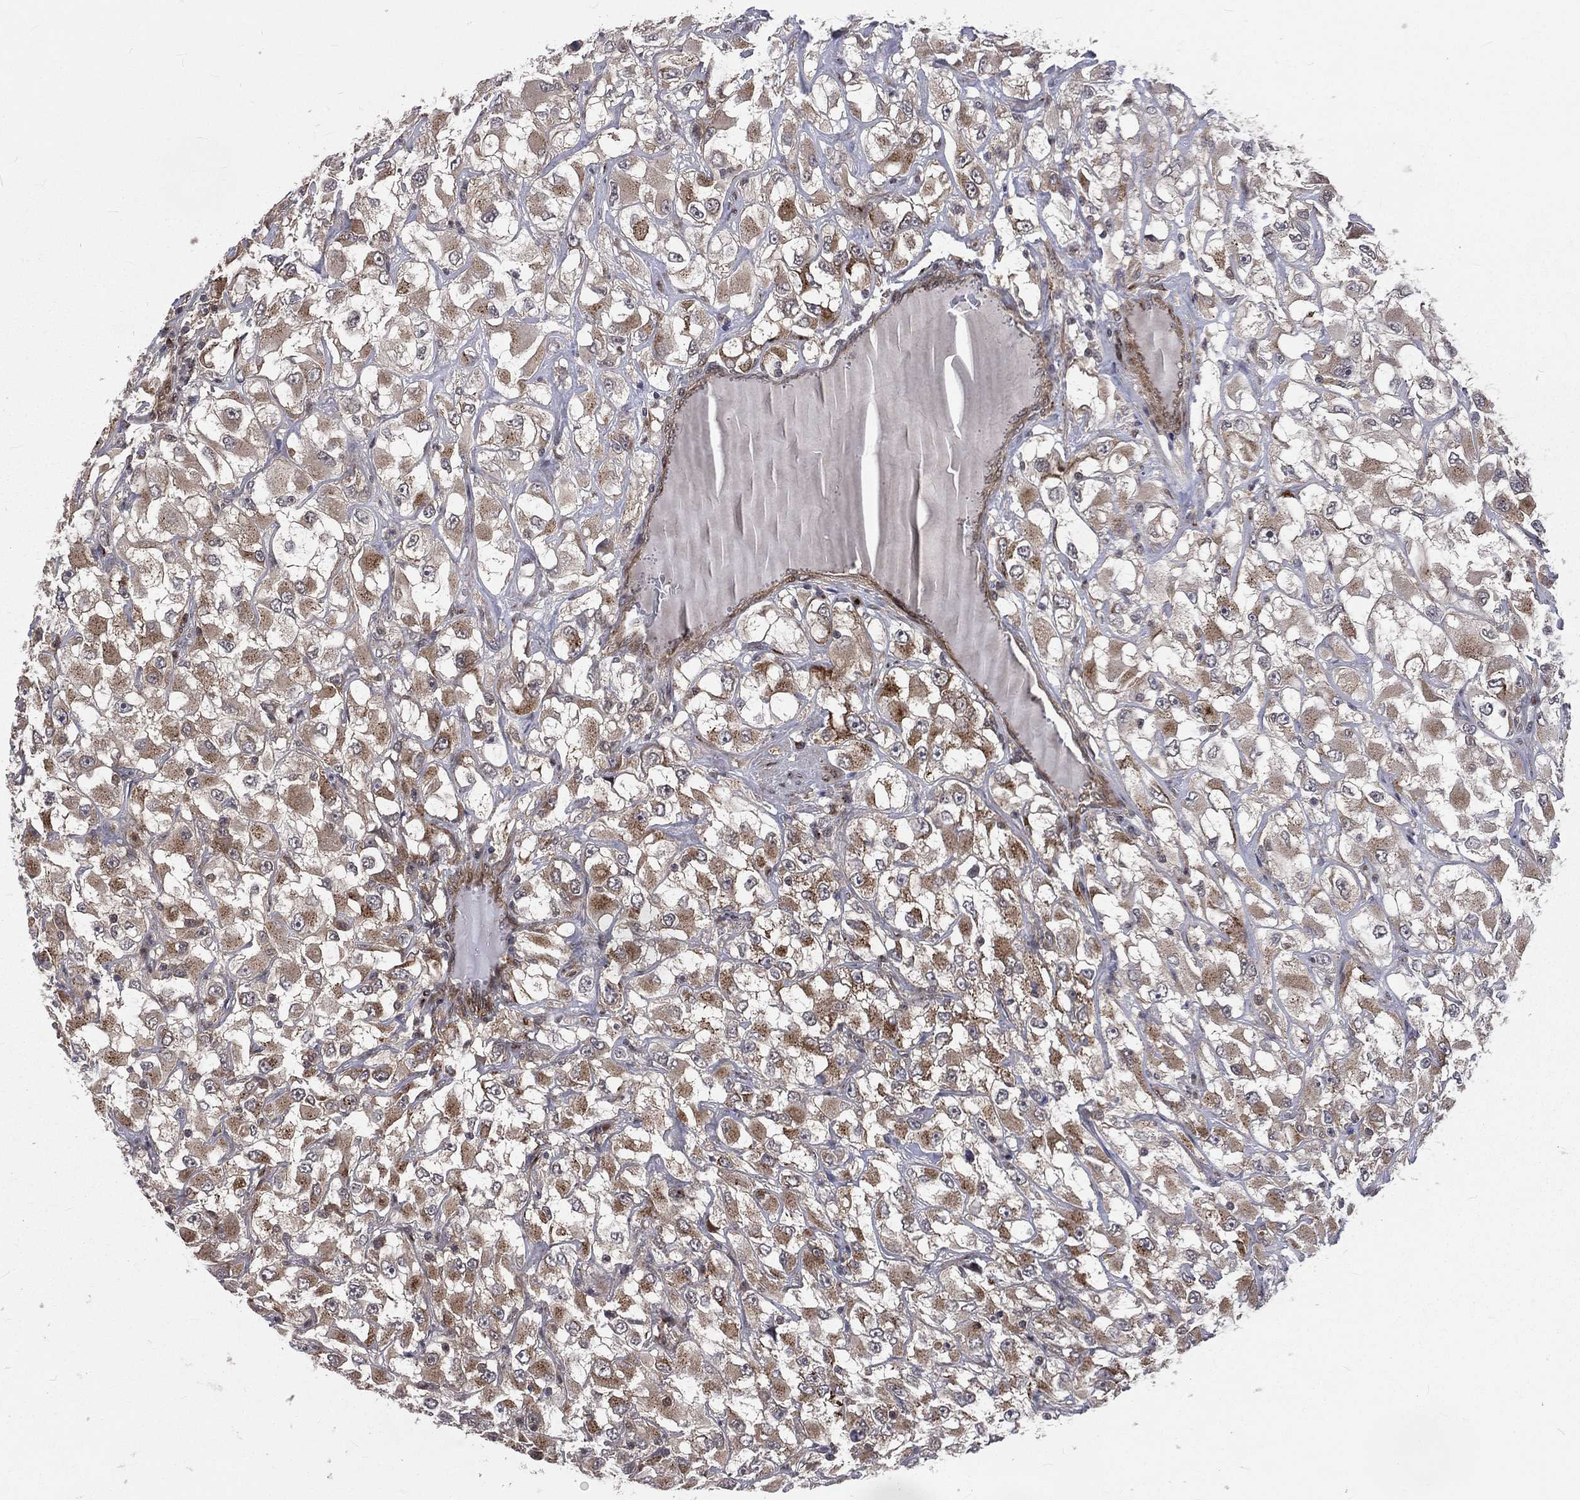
{"staining": {"intensity": "moderate", "quantity": "<25%", "location": "cytoplasmic/membranous"}, "tissue": "renal cancer", "cell_type": "Tumor cells", "image_type": "cancer", "snomed": [{"axis": "morphology", "description": "Adenocarcinoma, NOS"}, {"axis": "topography", "description": "Kidney"}], "caption": "Renal adenocarcinoma tissue shows moderate cytoplasmic/membranous positivity in approximately <25% of tumor cells", "gene": "ARL3", "patient": {"sex": "female", "age": 52}}